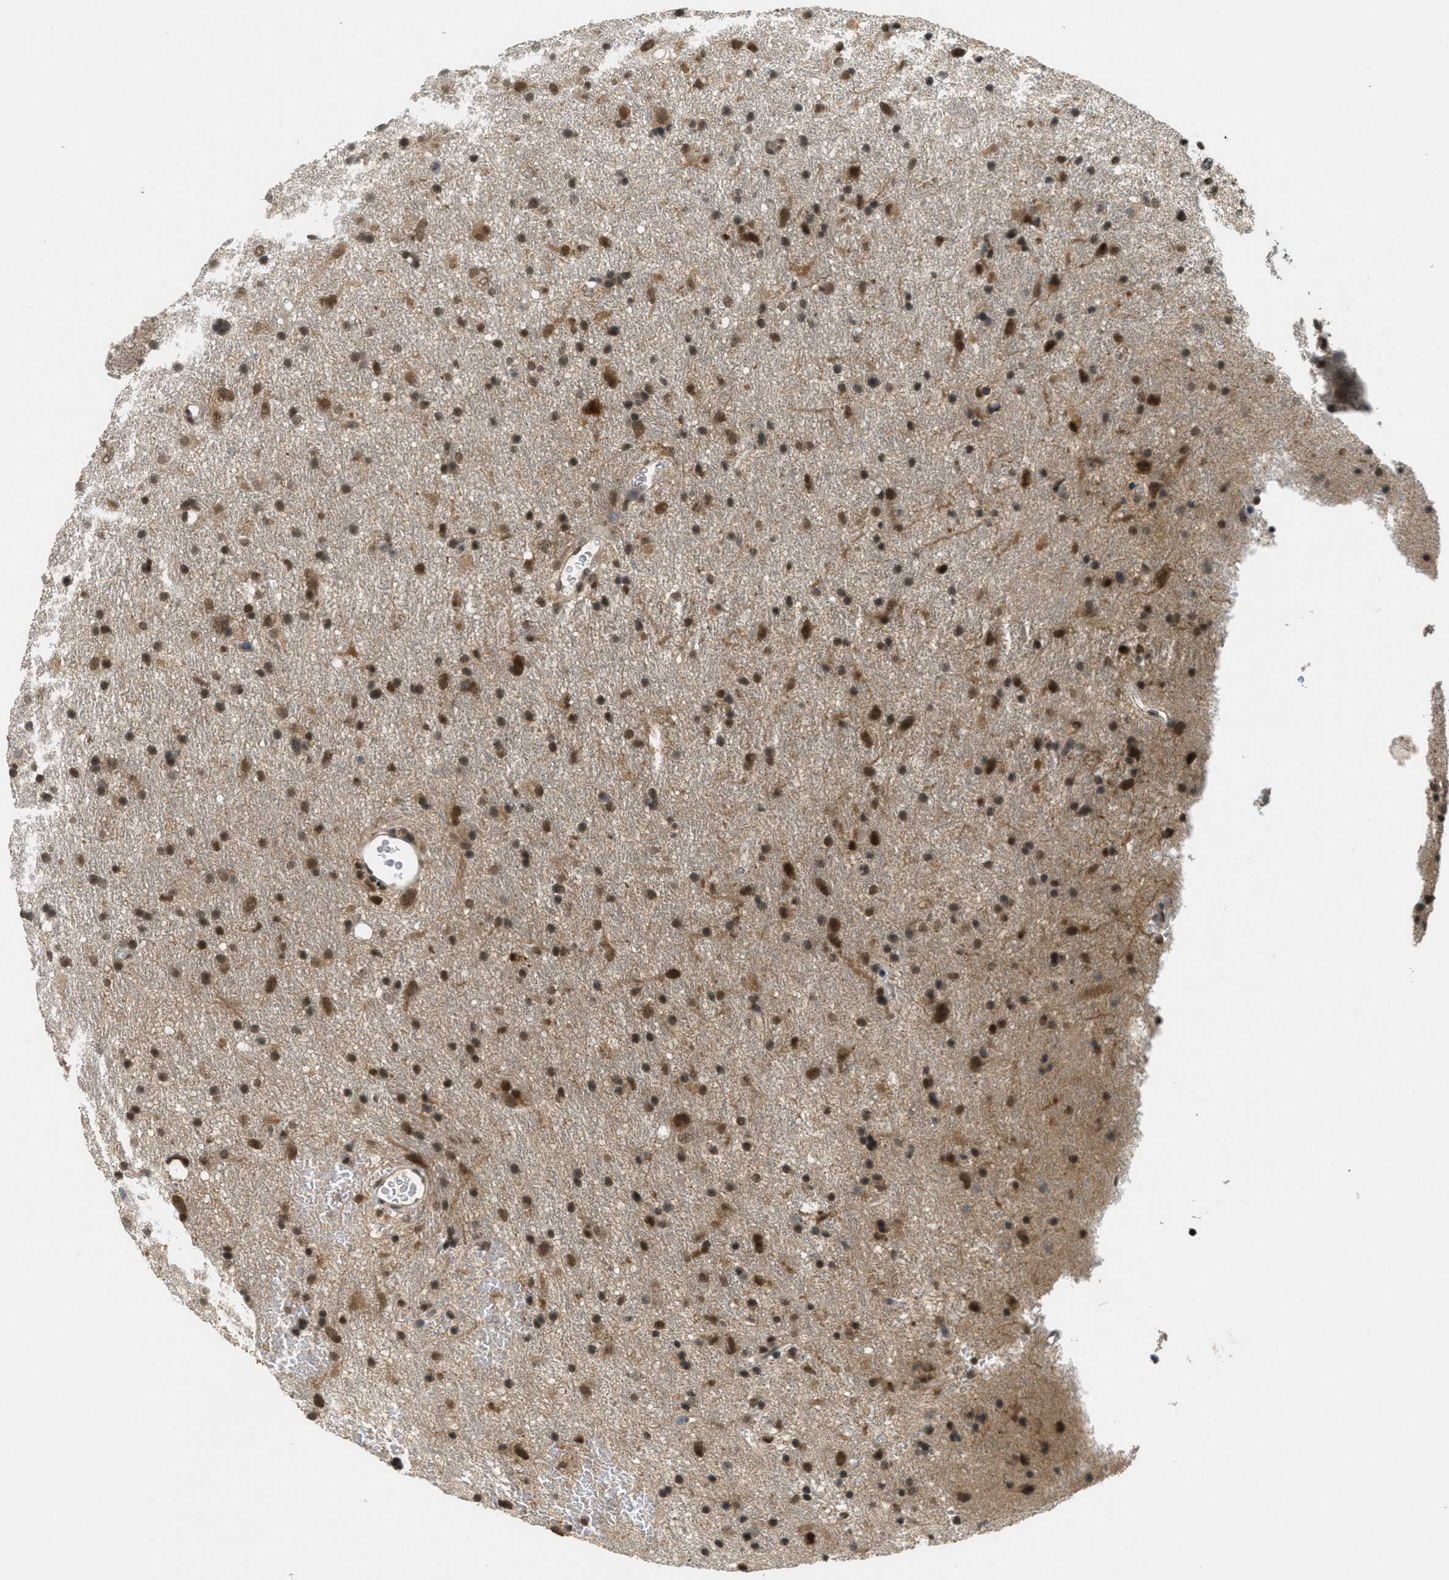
{"staining": {"intensity": "strong", "quantity": ">75%", "location": "nuclear"}, "tissue": "glioma", "cell_type": "Tumor cells", "image_type": "cancer", "snomed": [{"axis": "morphology", "description": "Glioma, malignant, Low grade"}, {"axis": "topography", "description": "Brain"}], "caption": "Glioma stained with DAB immunohistochemistry shows high levels of strong nuclear expression in approximately >75% of tumor cells.", "gene": "DNAJB1", "patient": {"sex": "male", "age": 77}}